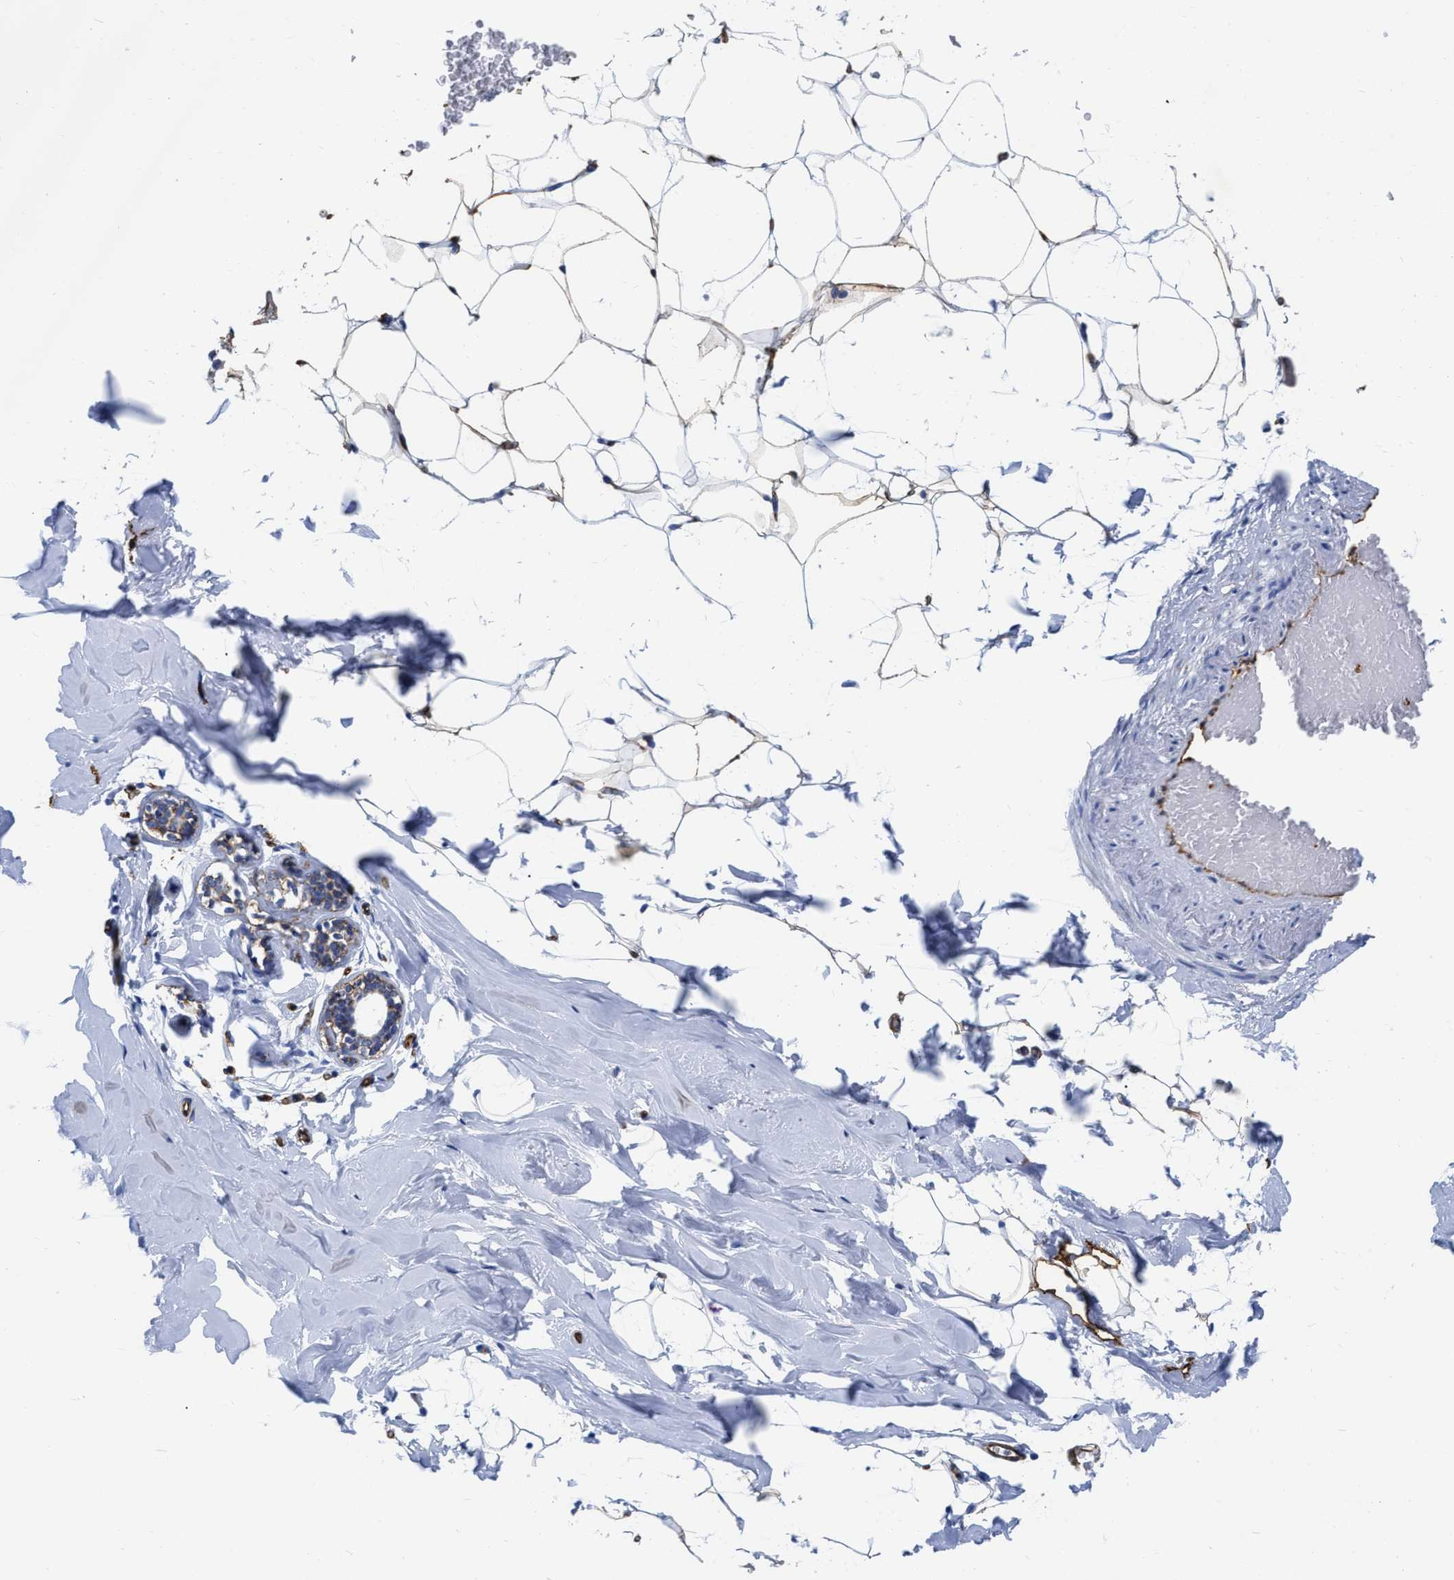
{"staining": {"intensity": "moderate", "quantity": ">75%", "location": "cytoplasmic/membranous"}, "tissue": "adipose tissue", "cell_type": "Adipocytes", "image_type": "normal", "snomed": [{"axis": "morphology", "description": "Normal tissue, NOS"}, {"axis": "topography", "description": "Breast"}, {"axis": "topography", "description": "Soft tissue"}], "caption": "Normal adipose tissue reveals moderate cytoplasmic/membranous expression in about >75% of adipocytes, visualized by immunohistochemistry.", "gene": "TVP23B", "patient": {"sex": "female", "age": 75}}